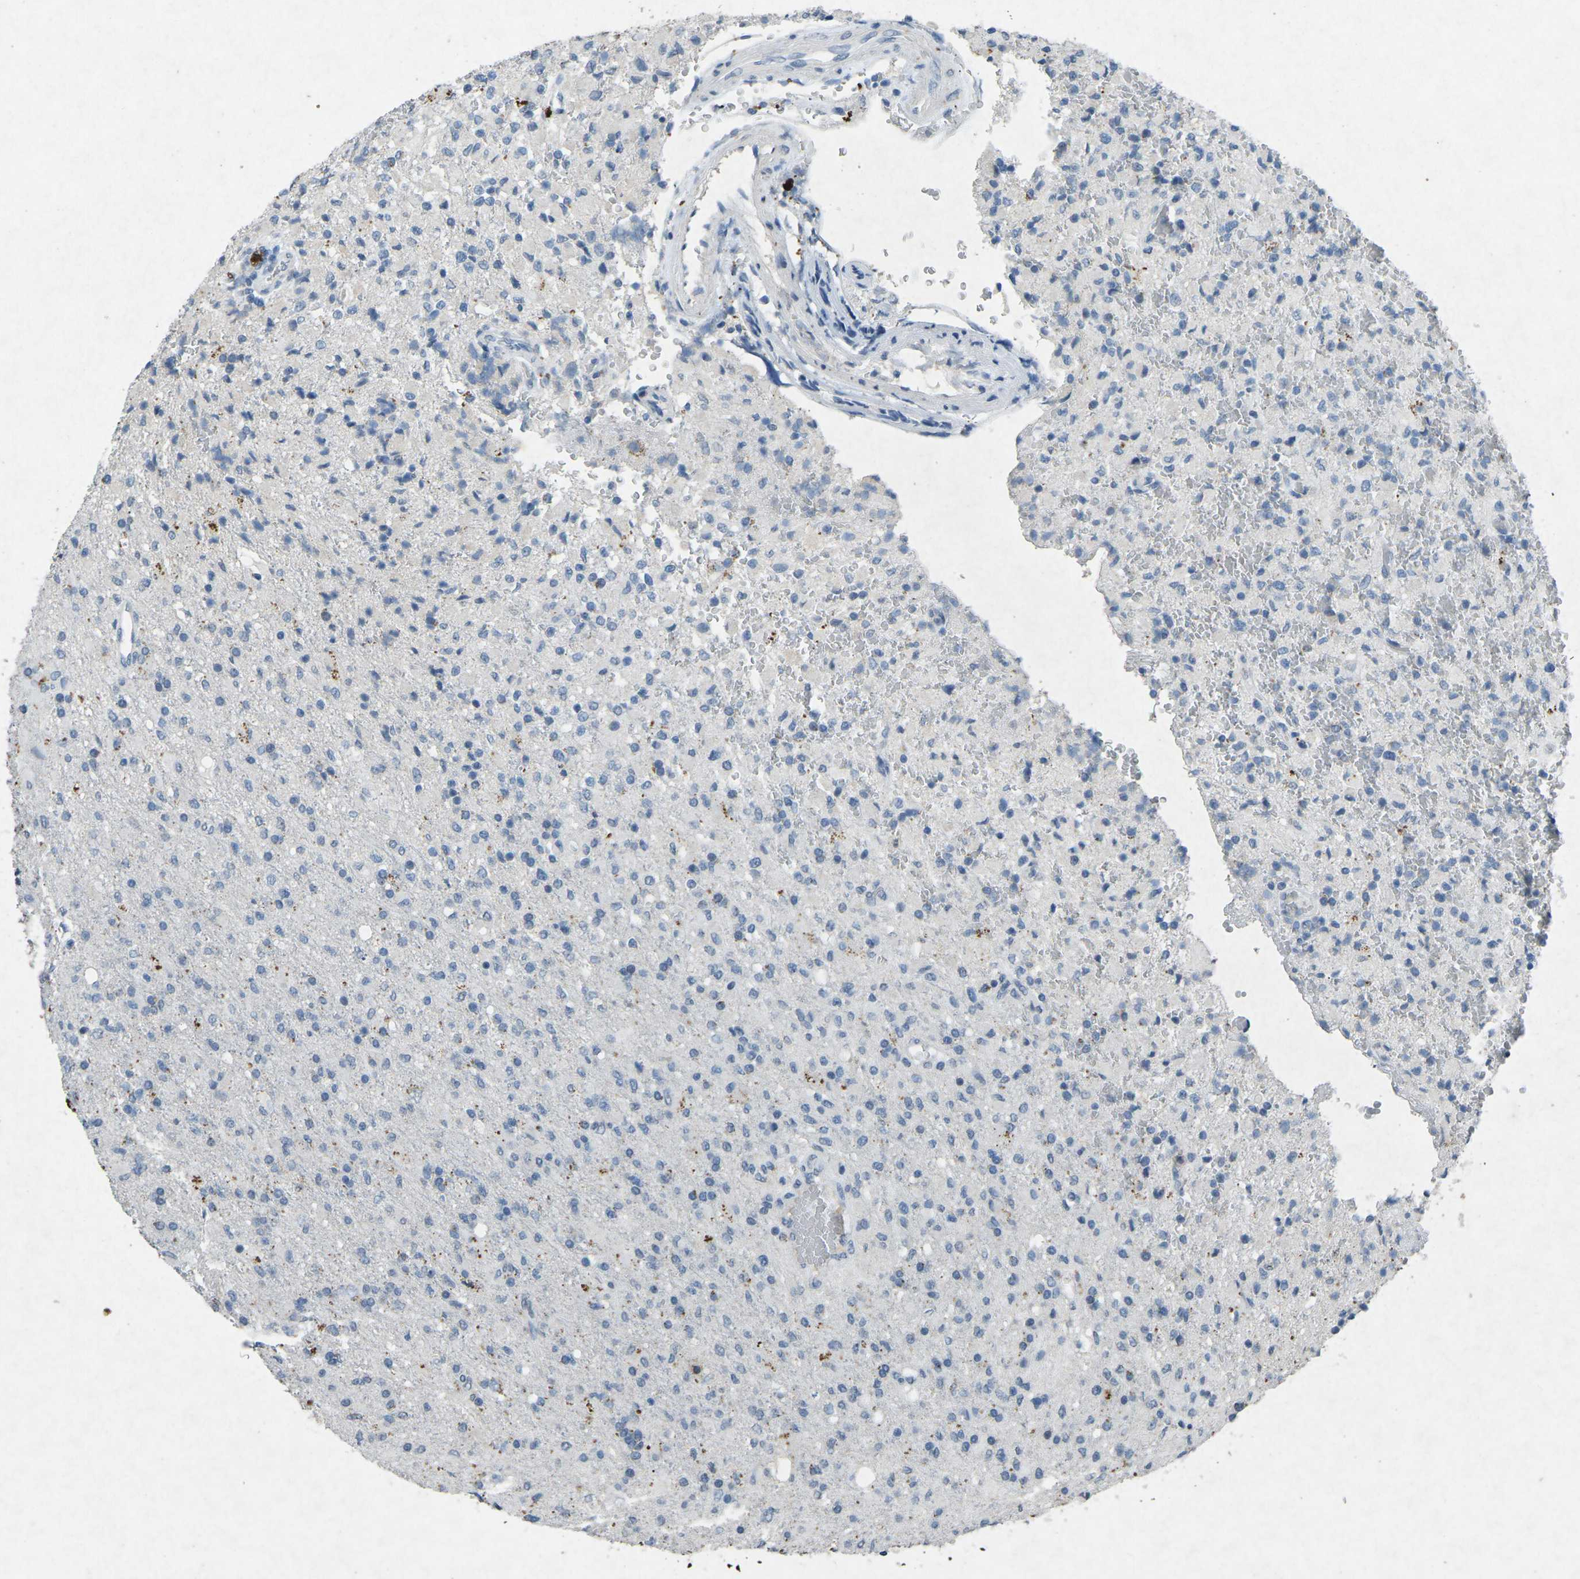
{"staining": {"intensity": "negative", "quantity": "none", "location": "none"}, "tissue": "glioma", "cell_type": "Tumor cells", "image_type": "cancer", "snomed": [{"axis": "morphology", "description": "Glioma, malignant, High grade"}, {"axis": "topography", "description": "Brain"}], "caption": "This is an immunohistochemistry (IHC) micrograph of glioma. There is no positivity in tumor cells.", "gene": "A1BG", "patient": {"sex": "male", "age": 71}}